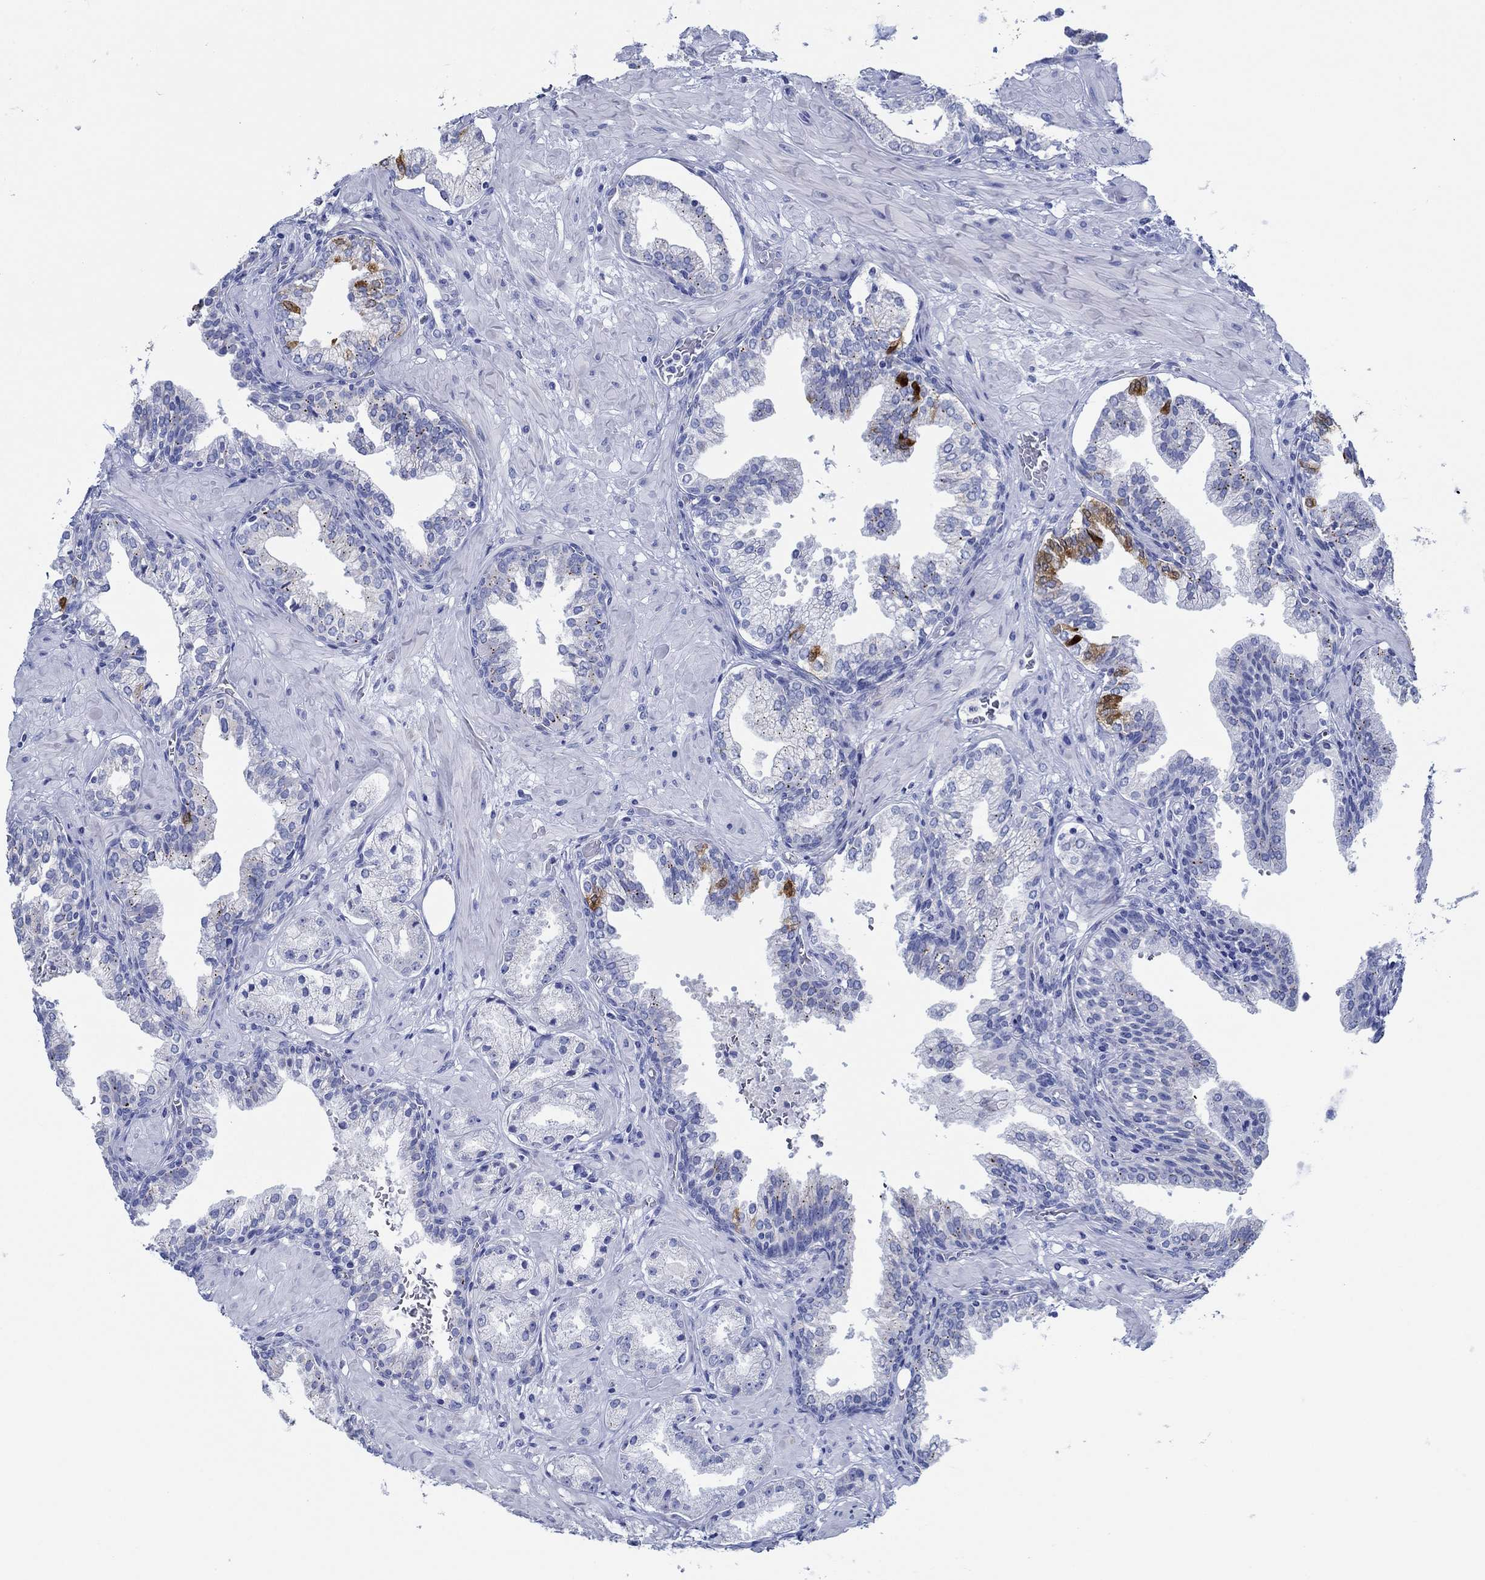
{"staining": {"intensity": "strong", "quantity": "<25%", "location": "cytoplasmic/membranous"}, "tissue": "prostate cancer", "cell_type": "Tumor cells", "image_type": "cancer", "snomed": [{"axis": "morphology", "description": "Adenocarcinoma, NOS"}, {"axis": "topography", "description": "Prostate and seminal vesicle, NOS"}, {"axis": "topography", "description": "Prostate"}], "caption": "Strong cytoplasmic/membranous staining is seen in about <25% of tumor cells in prostate adenocarcinoma. (Brightfield microscopy of DAB IHC at high magnification).", "gene": "IGFBP6", "patient": {"sex": "male", "age": 44}}